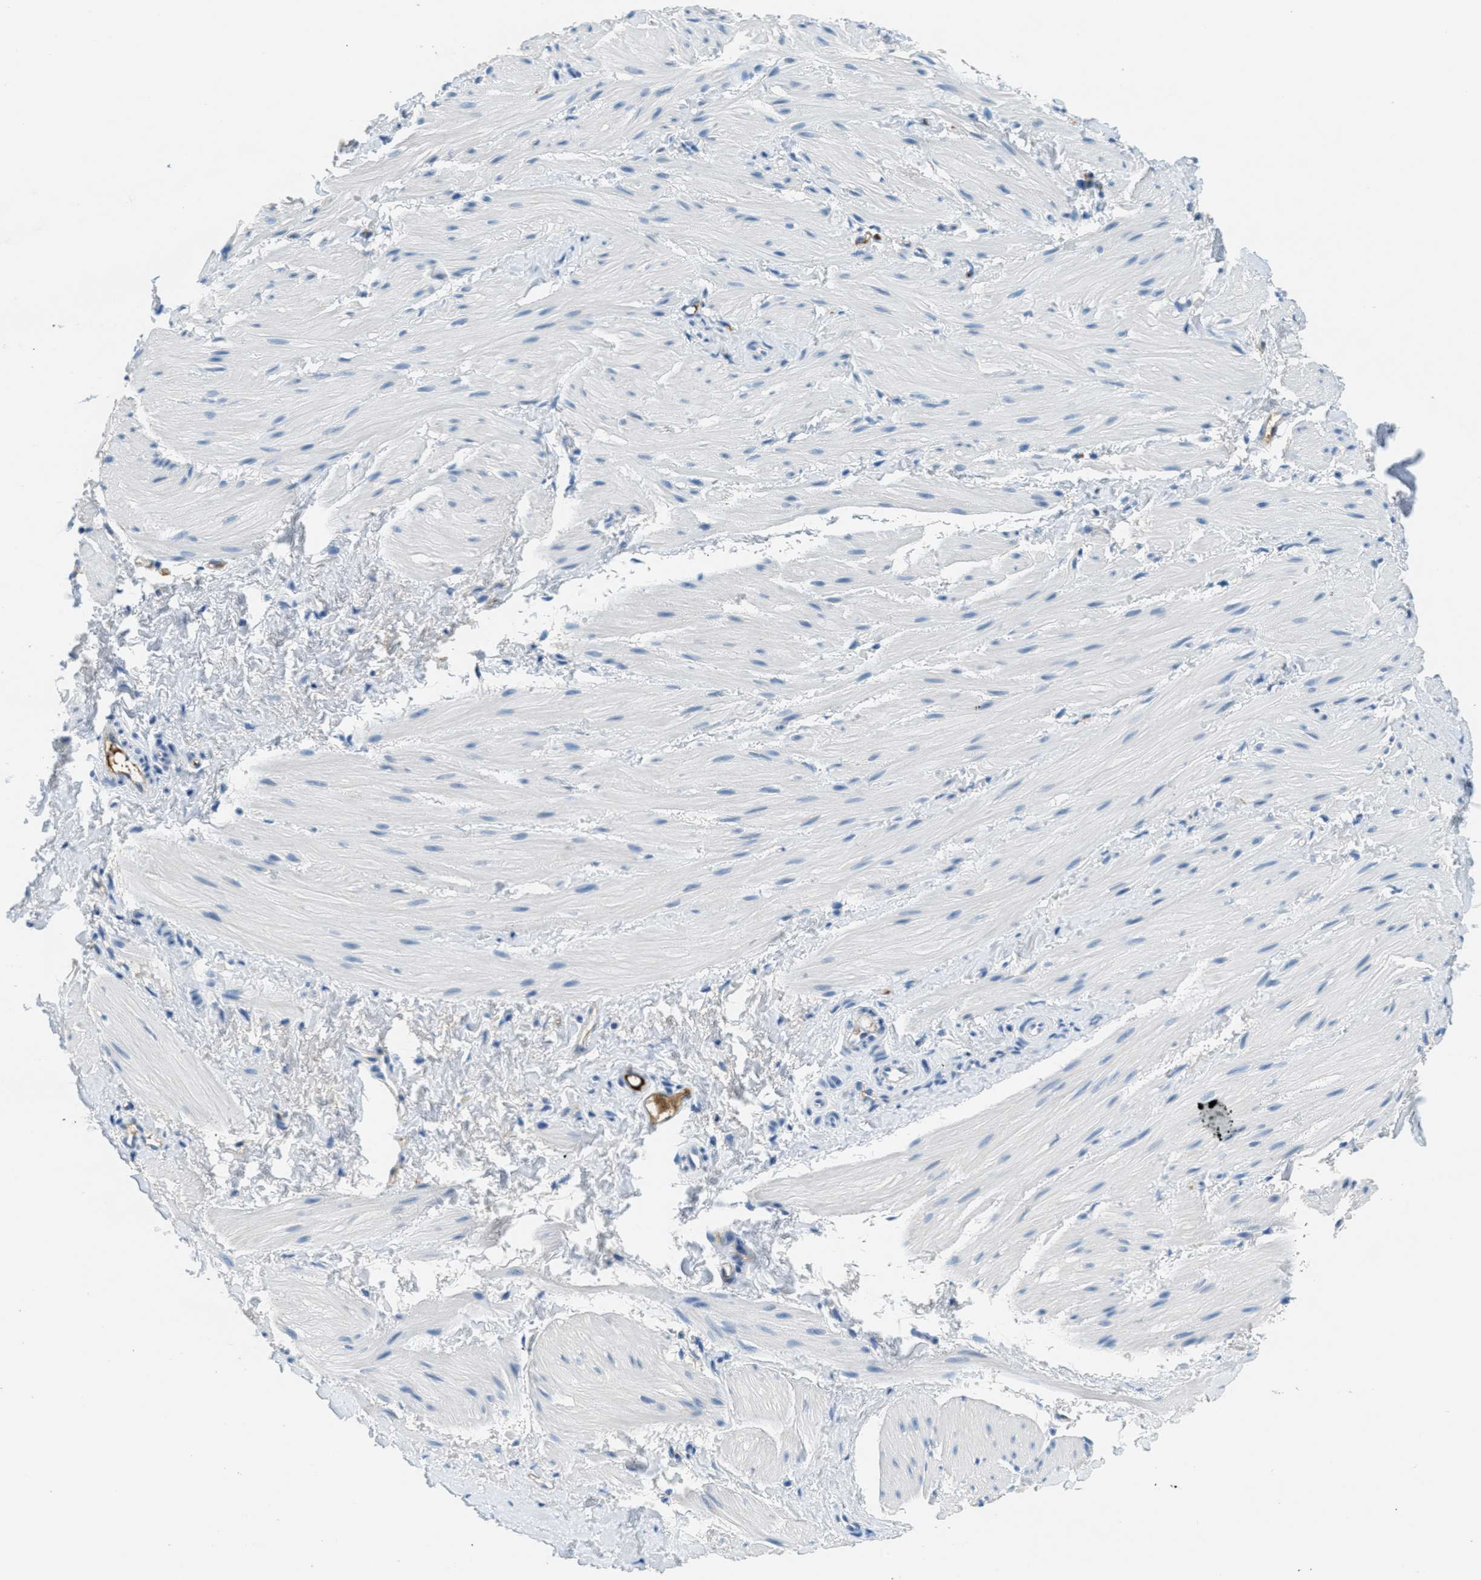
{"staining": {"intensity": "negative", "quantity": "none", "location": "none"}, "tissue": "smooth muscle", "cell_type": "Smooth muscle cells", "image_type": "normal", "snomed": [{"axis": "morphology", "description": "Normal tissue, NOS"}, {"axis": "topography", "description": "Smooth muscle"}], "caption": "IHC of normal smooth muscle reveals no positivity in smooth muscle cells. (DAB (3,3'-diaminobenzidine) IHC with hematoxylin counter stain).", "gene": "A2M", "patient": {"sex": "male", "age": 16}}